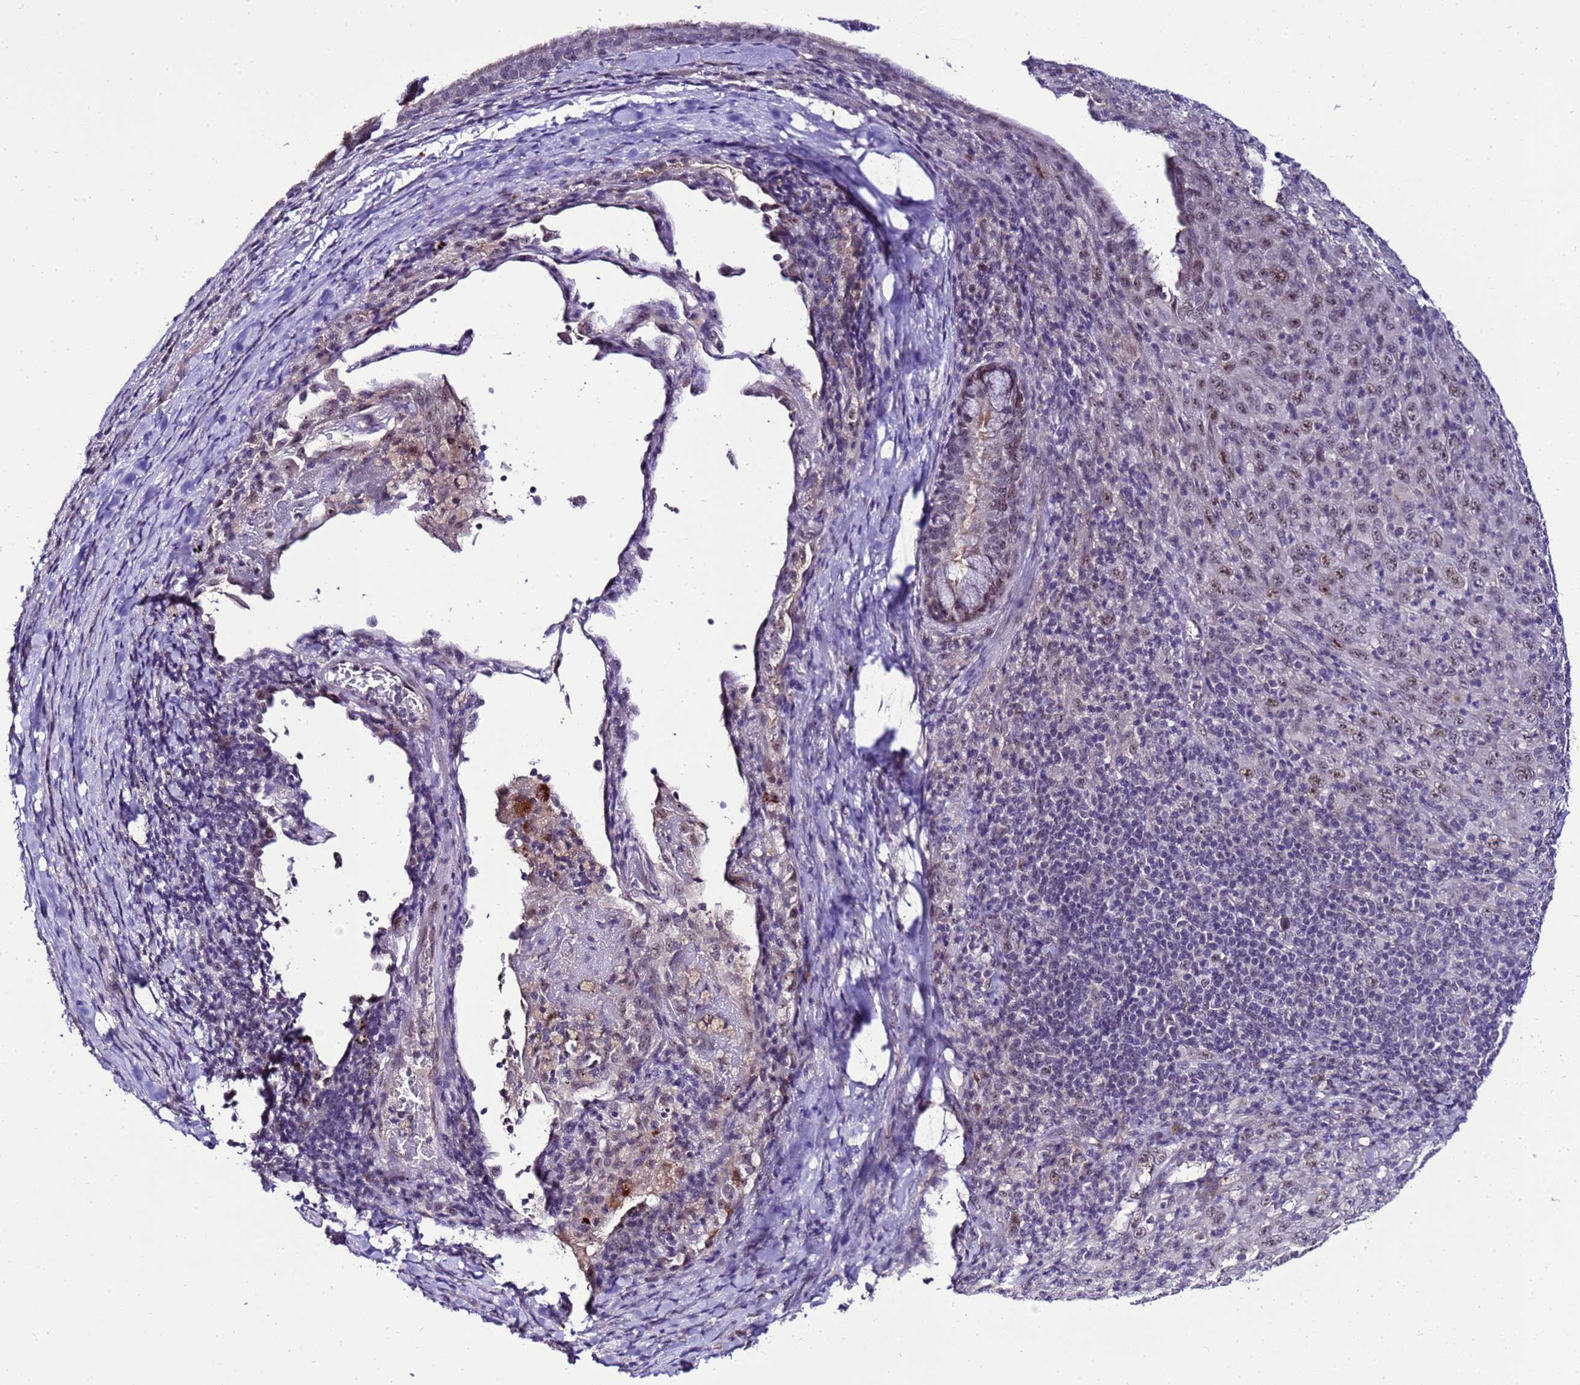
{"staining": {"intensity": "moderate", "quantity": "25%-75%", "location": "nuclear"}, "tissue": "melanoma", "cell_type": "Tumor cells", "image_type": "cancer", "snomed": [{"axis": "morphology", "description": "Malignant melanoma, Metastatic site"}, {"axis": "topography", "description": "Skin"}], "caption": "Human melanoma stained with a brown dye shows moderate nuclear positive positivity in about 25%-75% of tumor cells.", "gene": "C19orf47", "patient": {"sex": "female", "age": 56}}